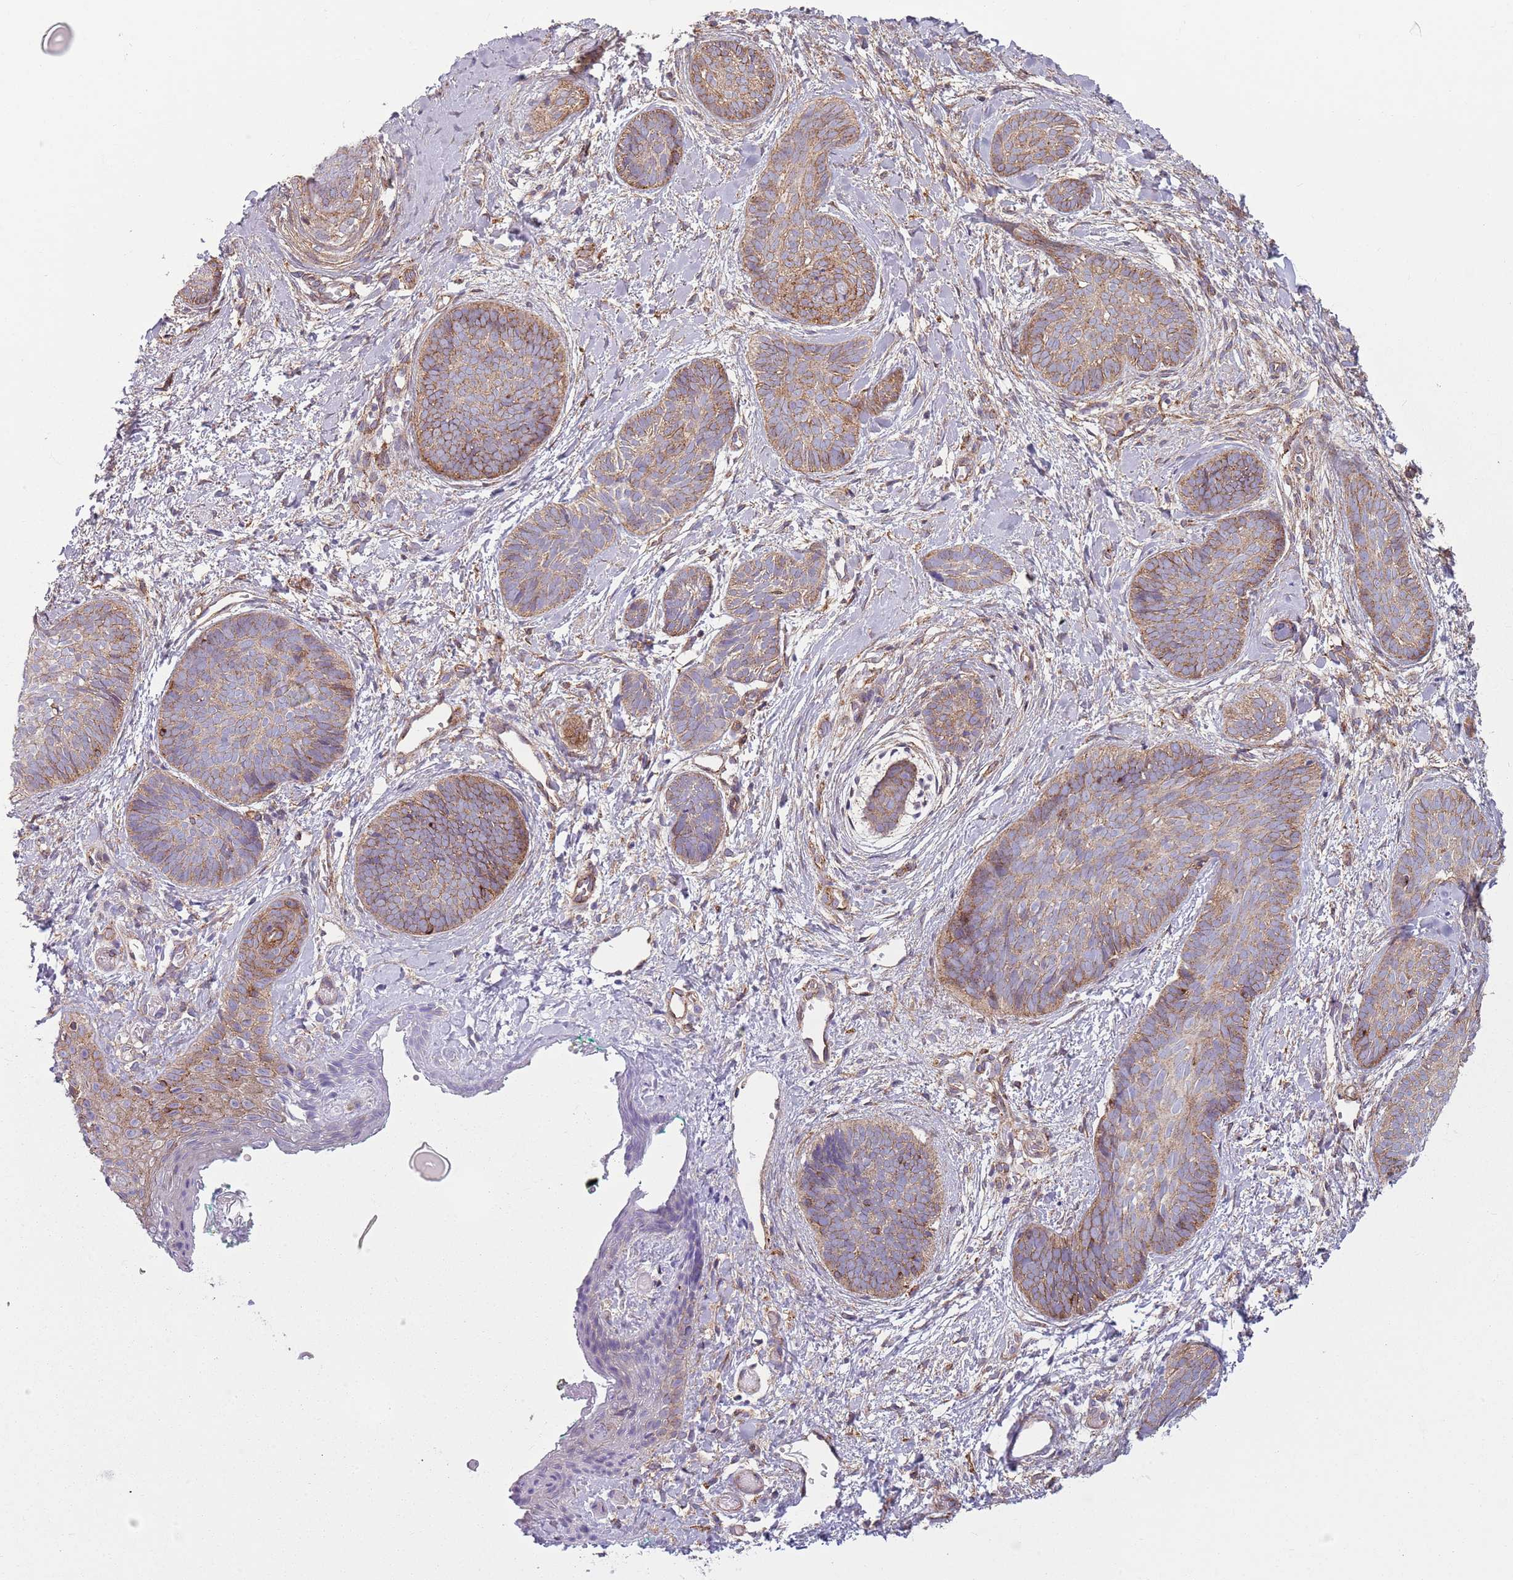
{"staining": {"intensity": "moderate", "quantity": ">75%", "location": "cytoplasmic/membranous"}, "tissue": "skin cancer", "cell_type": "Tumor cells", "image_type": "cancer", "snomed": [{"axis": "morphology", "description": "Basal cell carcinoma"}, {"axis": "topography", "description": "Skin"}], "caption": "This histopathology image demonstrates basal cell carcinoma (skin) stained with immunohistochemistry (IHC) to label a protein in brown. The cytoplasmic/membranous of tumor cells show moderate positivity for the protein. Nuclei are counter-stained blue.", "gene": "SNX1", "patient": {"sex": "female", "age": 81}}